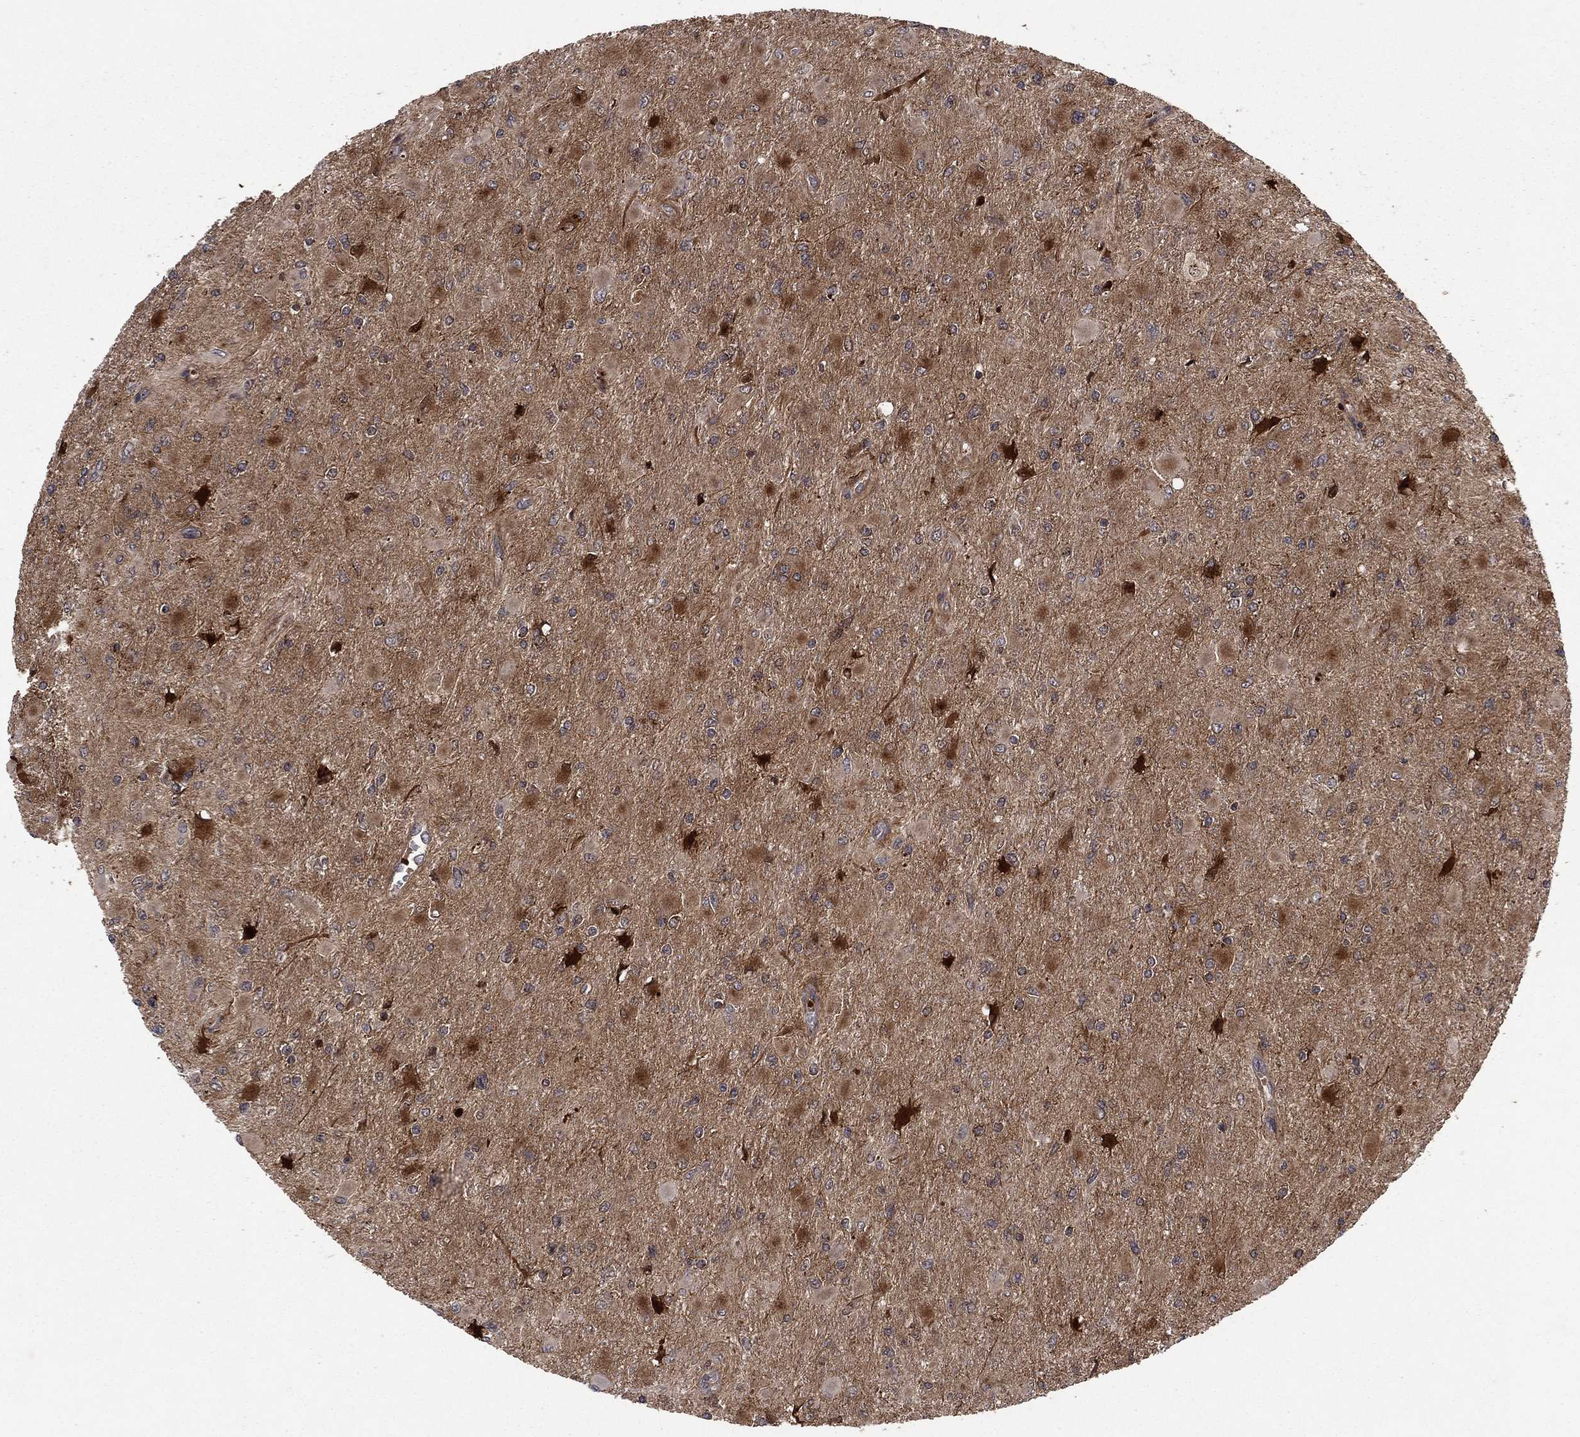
{"staining": {"intensity": "moderate", "quantity": "<25%", "location": "cytoplasmic/membranous"}, "tissue": "glioma", "cell_type": "Tumor cells", "image_type": "cancer", "snomed": [{"axis": "morphology", "description": "Glioma, malignant, High grade"}, {"axis": "topography", "description": "Cerebral cortex"}], "caption": "An immunohistochemistry histopathology image of tumor tissue is shown. Protein staining in brown shows moderate cytoplasmic/membranous positivity in glioma within tumor cells.", "gene": "PTGDS", "patient": {"sex": "female", "age": 36}}